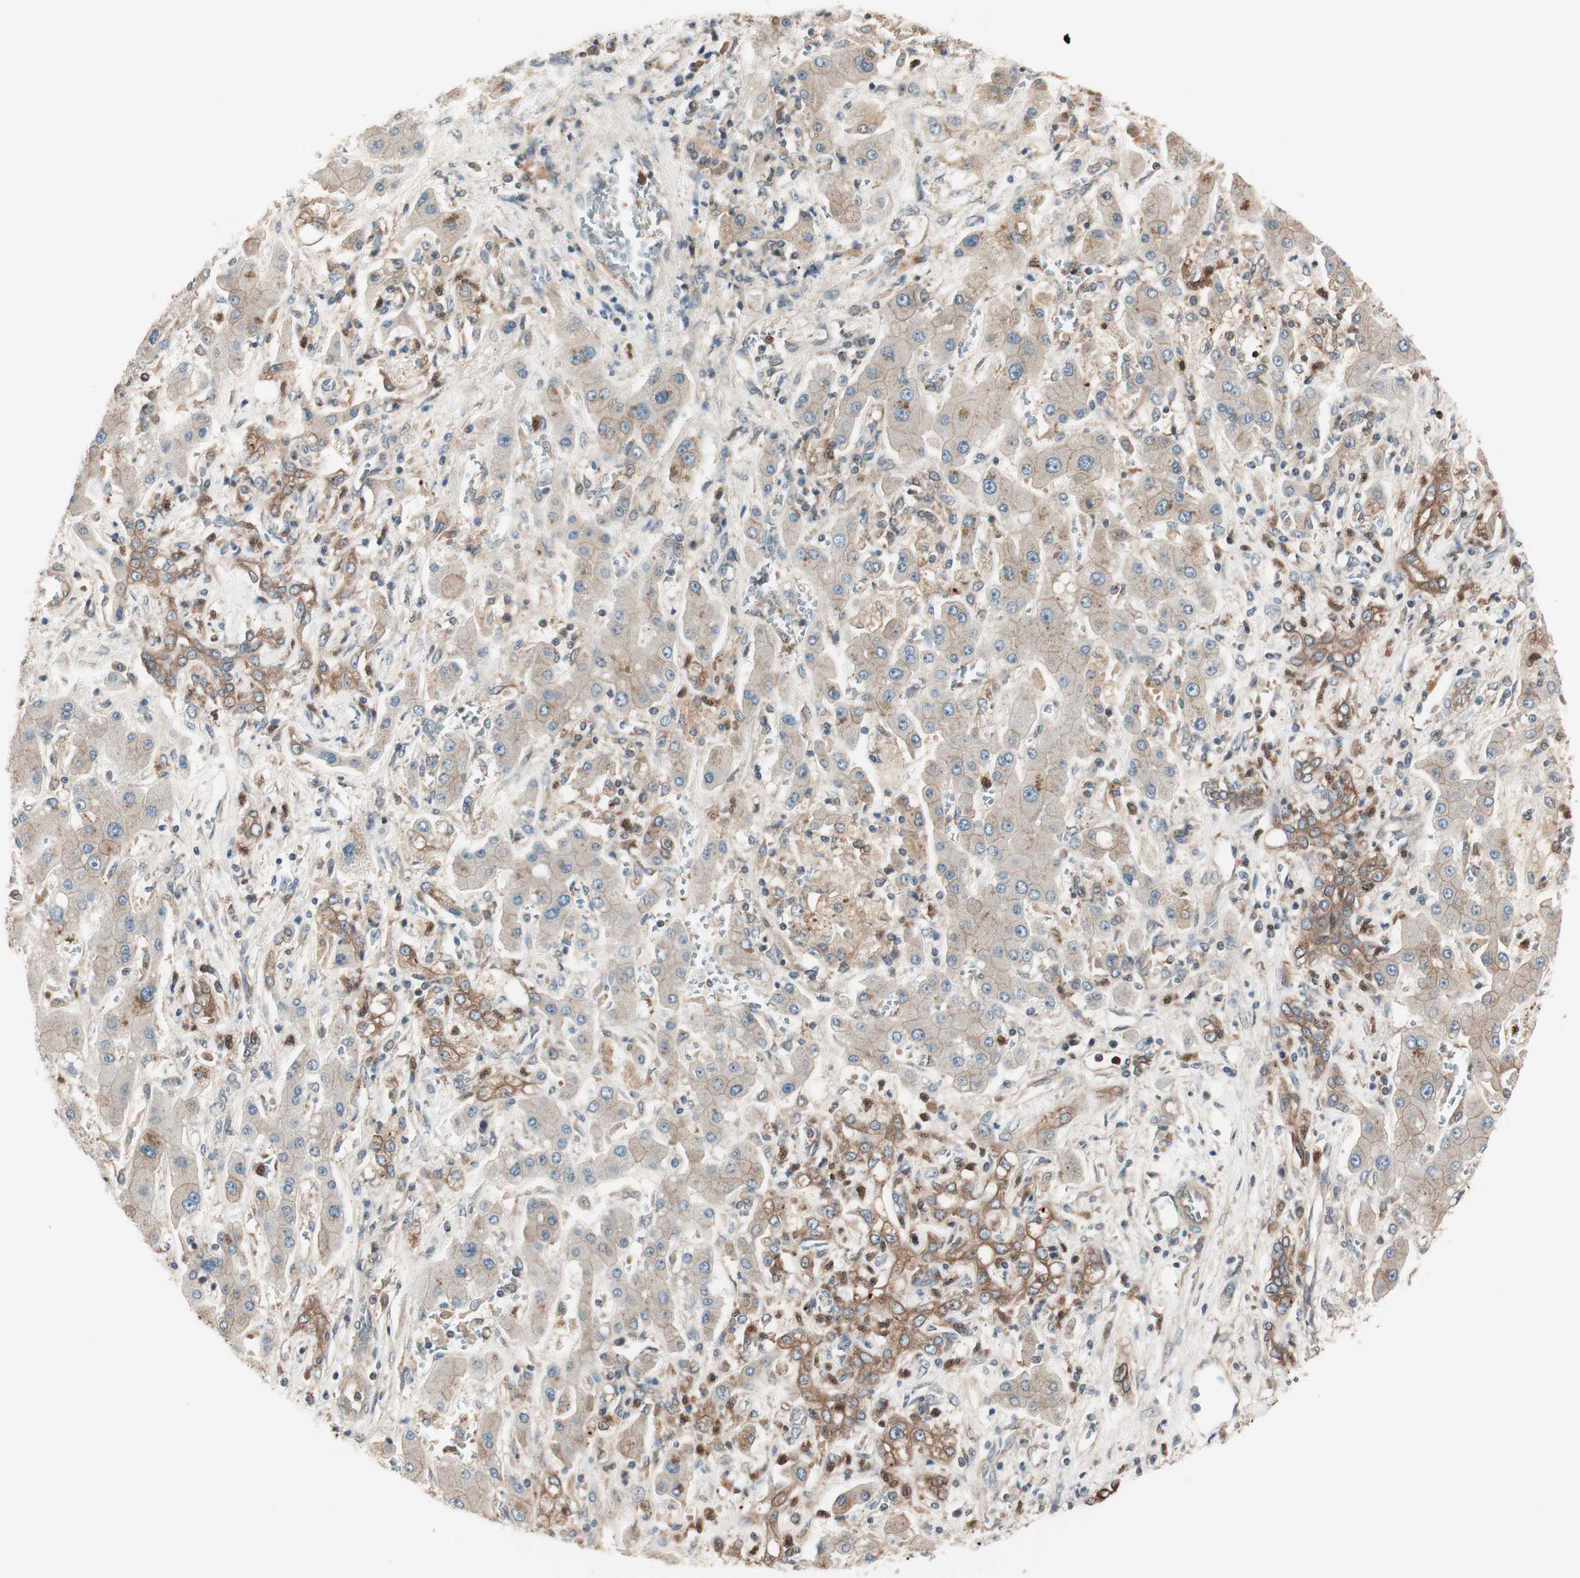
{"staining": {"intensity": "strong", "quantity": ">75%", "location": "cytoplasmic/membranous"}, "tissue": "liver cancer", "cell_type": "Tumor cells", "image_type": "cancer", "snomed": [{"axis": "morphology", "description": "Cholangiocarcinoma"}, {"axis": "topography", "description": "Liver"}], "caption": "Cholangiocarcinoma (liver) was stained to show a protein in brown. There is high levels of strong cytoplasmic/membranous expression in approximately >75% of tumor cells.", "gene": "TSG101", "patient": {"sex": "male", "age": 50}}